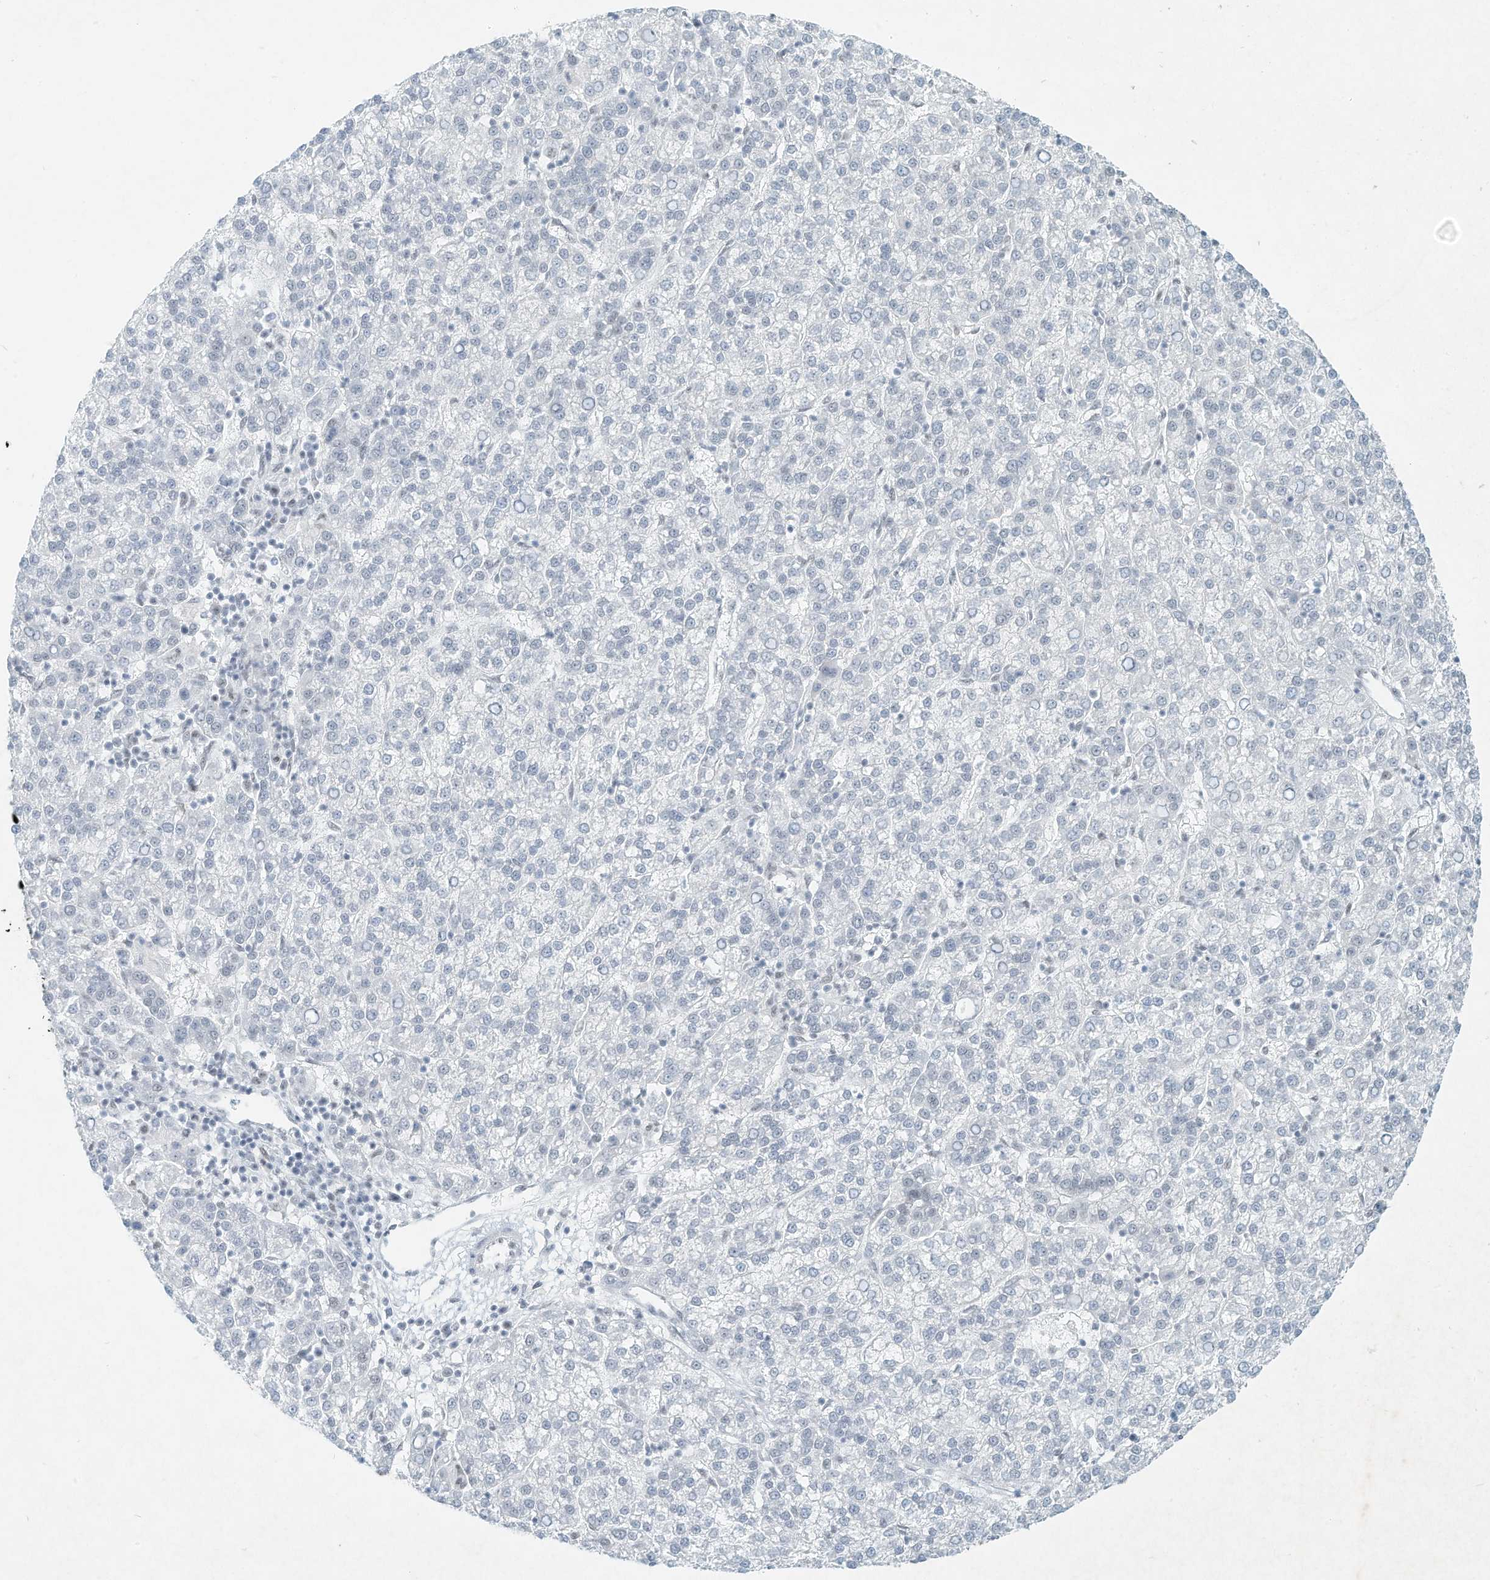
{"staining": {"intensity": "negative", "quantity": "none", "location": "none"}, "tissue": "liver cancer", "cell_type": "Tumor cells", "image_type": "cancer", "snomed": [{"axis": "morphology", "description": "Carcinoma, Hepatocellular, NOS"}, {"axis": "topography", "description": "Liver"}], "caption": "Immunohistochemistry (IHC) of hepatocellular carcinoma (liver) demonstrates no staining in tumor cells. (DAB IHC, high magnification).", "gene": "PGC", "patient": {"sex": "female", "age": 58}}